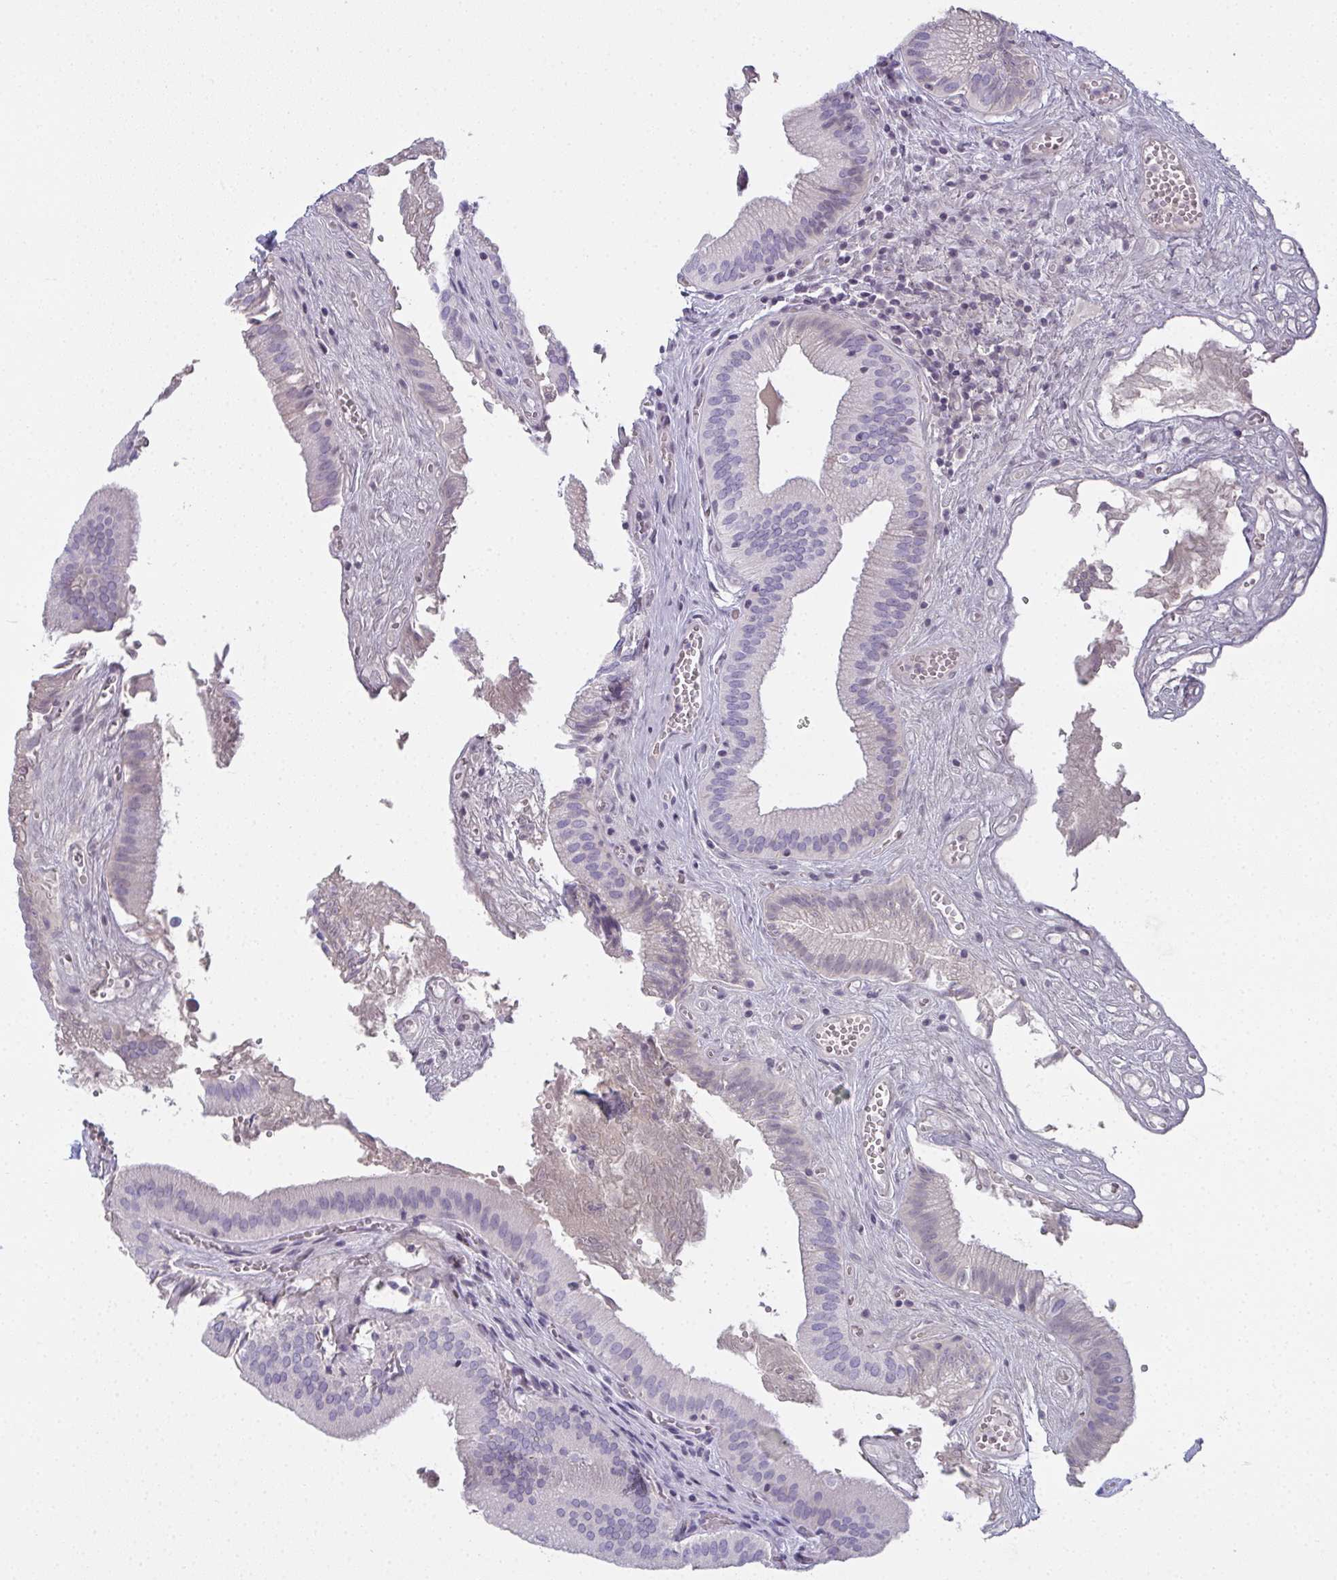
{"staining": {"intensity": "negative", "quantity": "none", "location": "none"}, "tissue": "gallbladder", "cell_type": "Glandular cells", "image_type": "normal", "snomed": [{"axis": "morphology", "description": "Normal tissue, NOS"}, {"axis": "topography", "description": "Gallbladder"}, {"axis": "topography", "description": "Peripheral nerve tissue"}], "caption": "Image shows no protein staining in glandular cells of unremarkable gallbladder. (Stains: DAB (3,3'-diaminobenzidine) immunohistochemistry with hematoxylin counter stain, Microscopy: brightfield microscopy at high magnification).", "gene": "SLC36A2", "patient": {"sex": "male", "age": 17}}